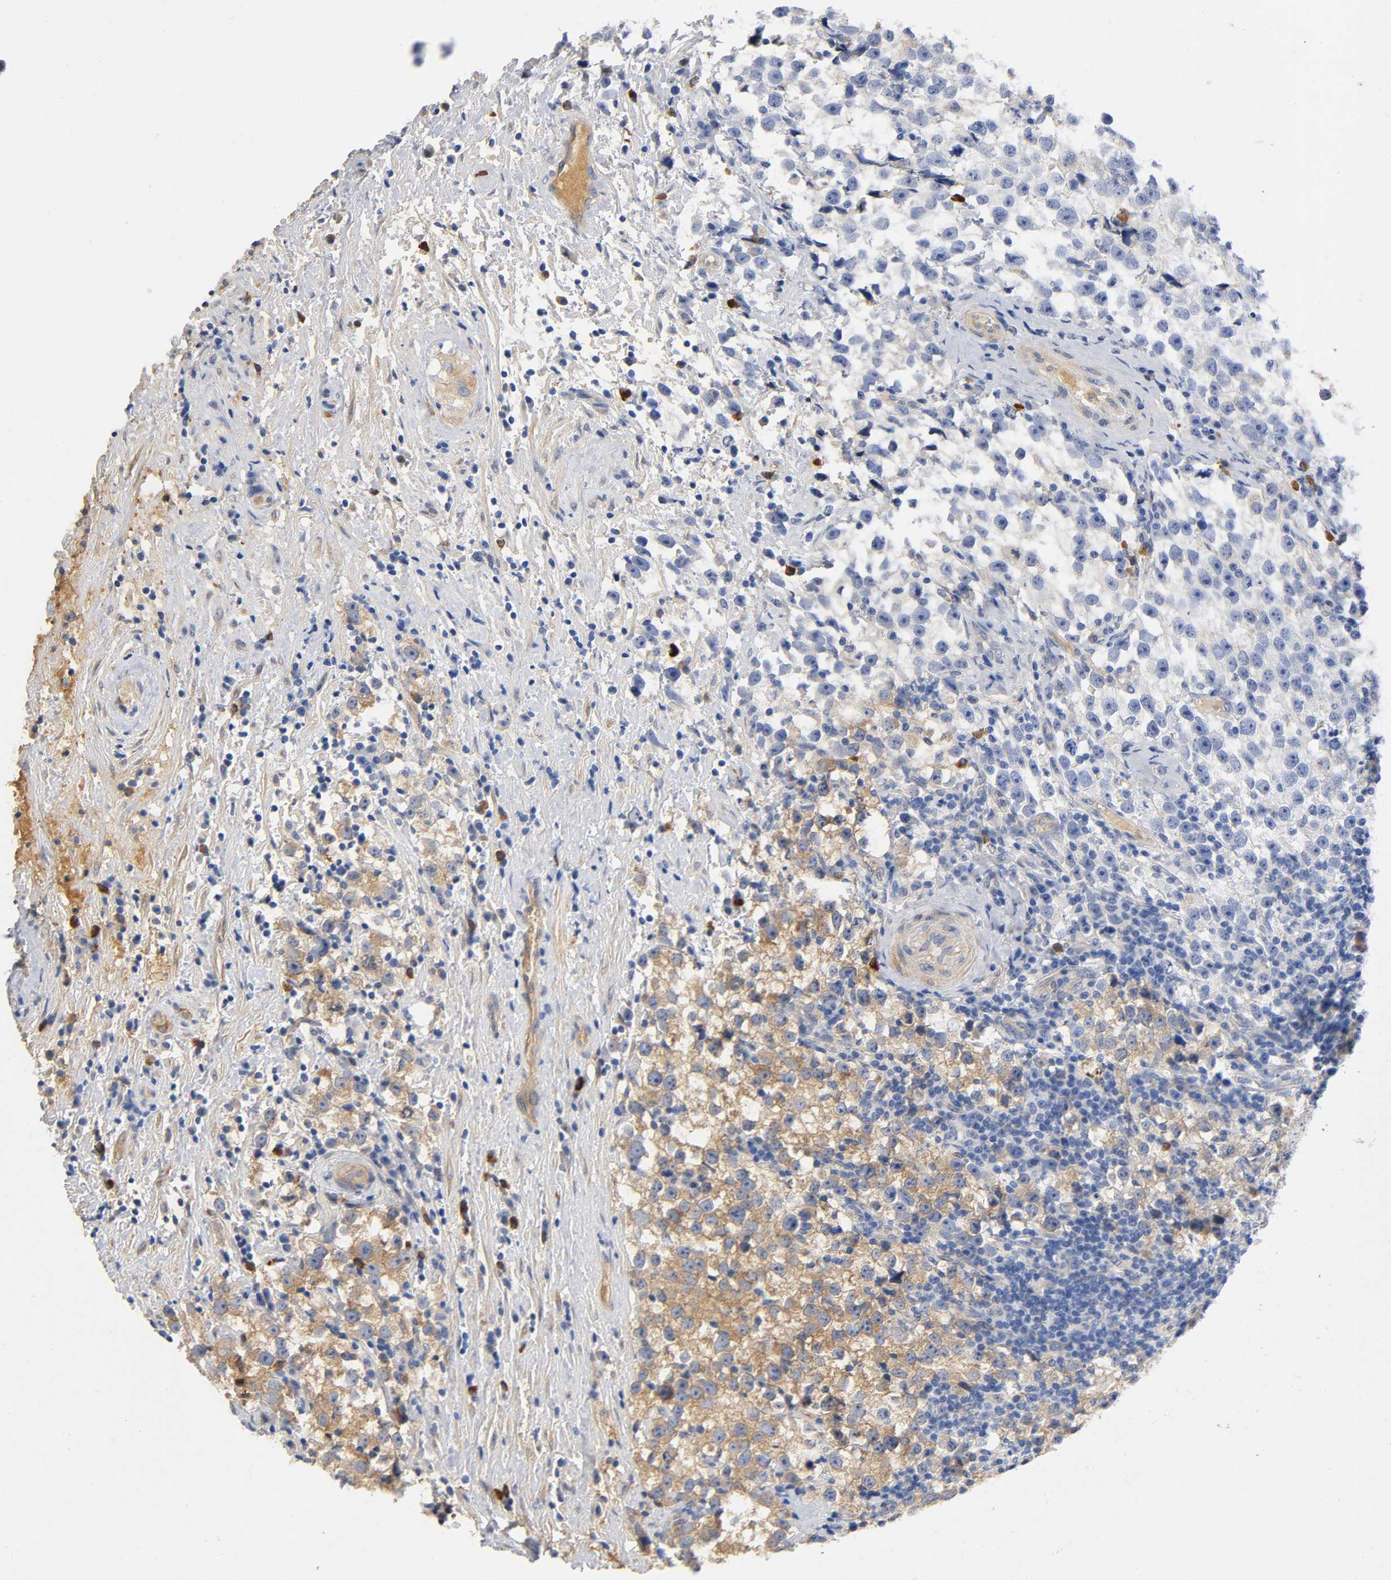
{"staining": {"intensity": "weak", "quantity": "25%-75%", "location": "cytoplasmic/membranous"}, "tissue": "testis cancer", "cell_type": "Tumor cells", "image_type": "cancer", "snomed": [{"axis": "morphology", "description": "Seminoma, NOS"}, {"axis": "topography", "description": "Testis"}], "caption": "Seminoma (testis) stained with a protein marker displays weak staining in tumor cells.", "gene": "TNC", "patient": {"sex": "male", "age": 33}}